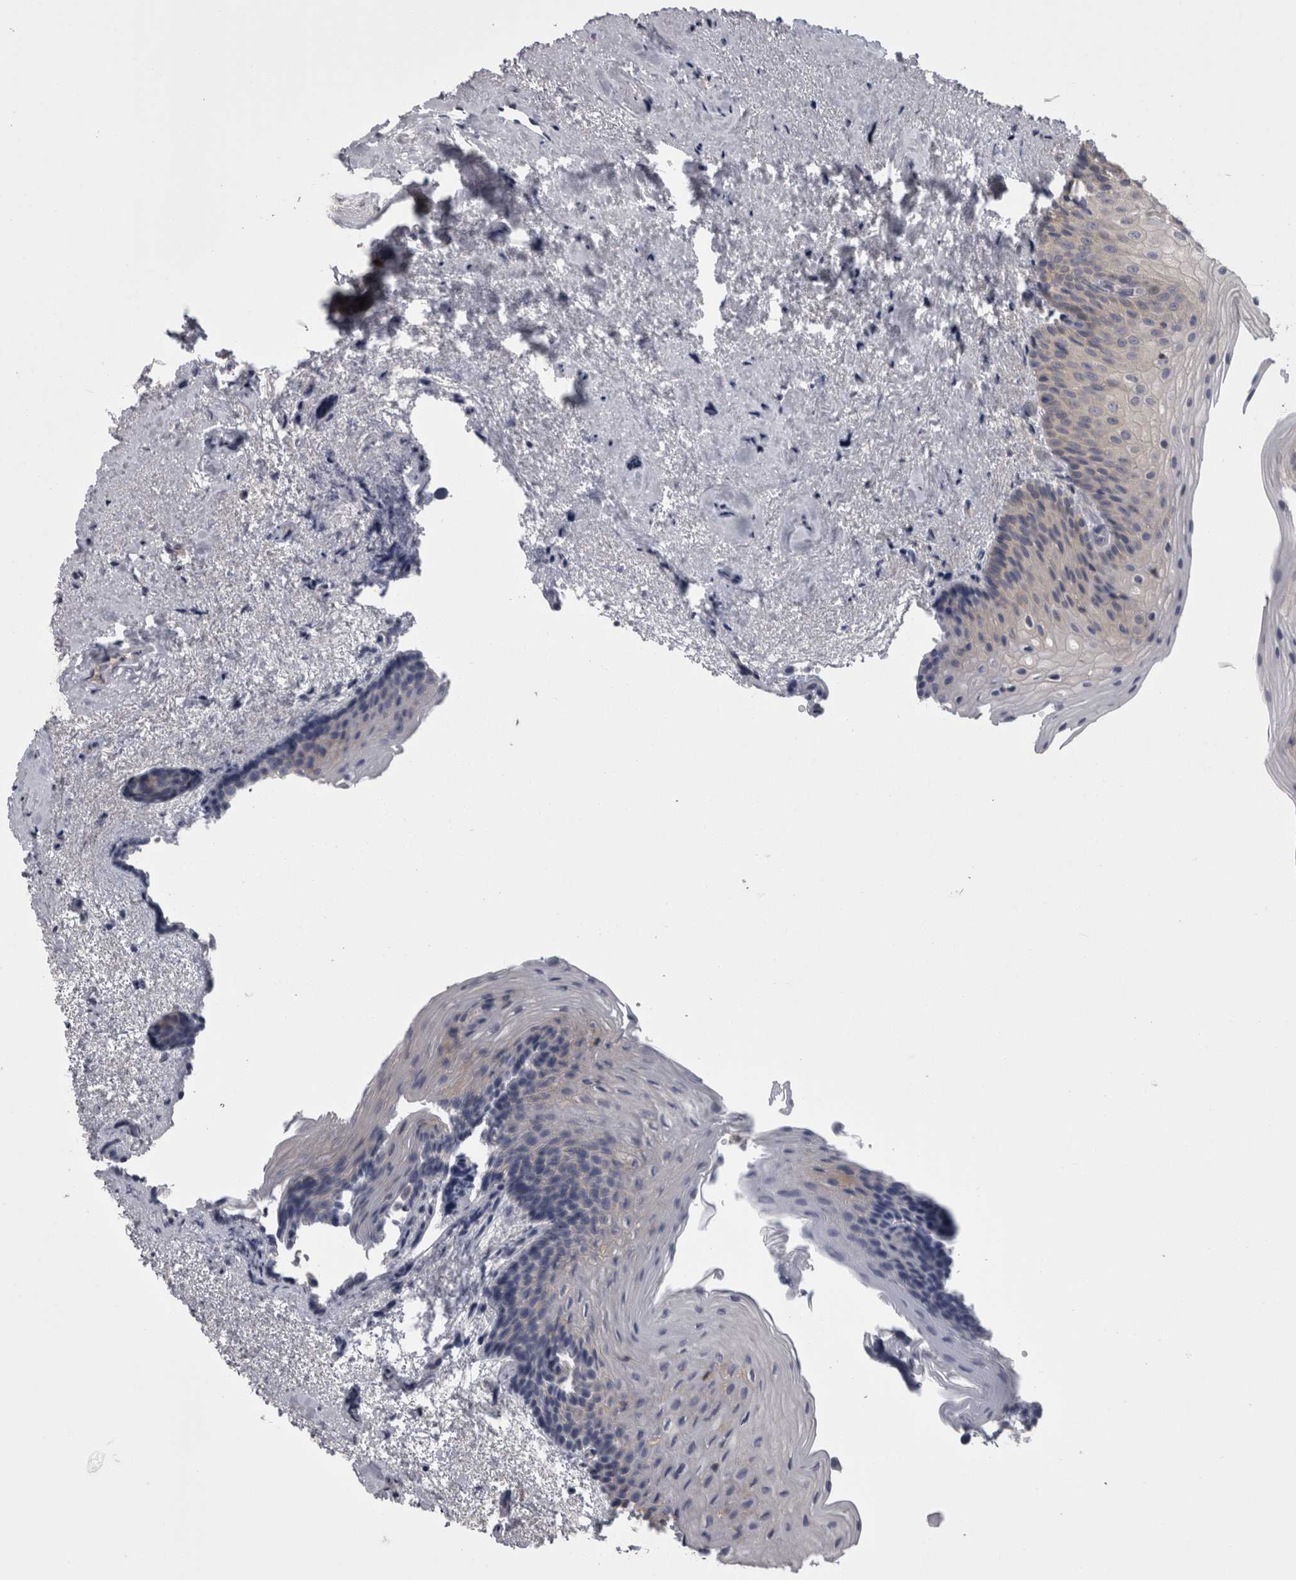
{"staining": {"intensity": "moderate", "quantity": "25%-75%", "location": "cytoplasmic/membranous"}, "tissue": "urinary bladder", "cell_type": "Urothelial cells", "image_type": "normal", "snomed": [{"axis": "morphology", "description": "Normal tissue, NOS"}, {"axis": "topography", "description": "Urinary bladder"}], "caption": "A brown stain shows moderate cytoplasmic/membranous staining of a protein in urothelial cells of benign human urinary bladder.", "gene": "APRT", "patient": {"sex": "female", "age": 67}}